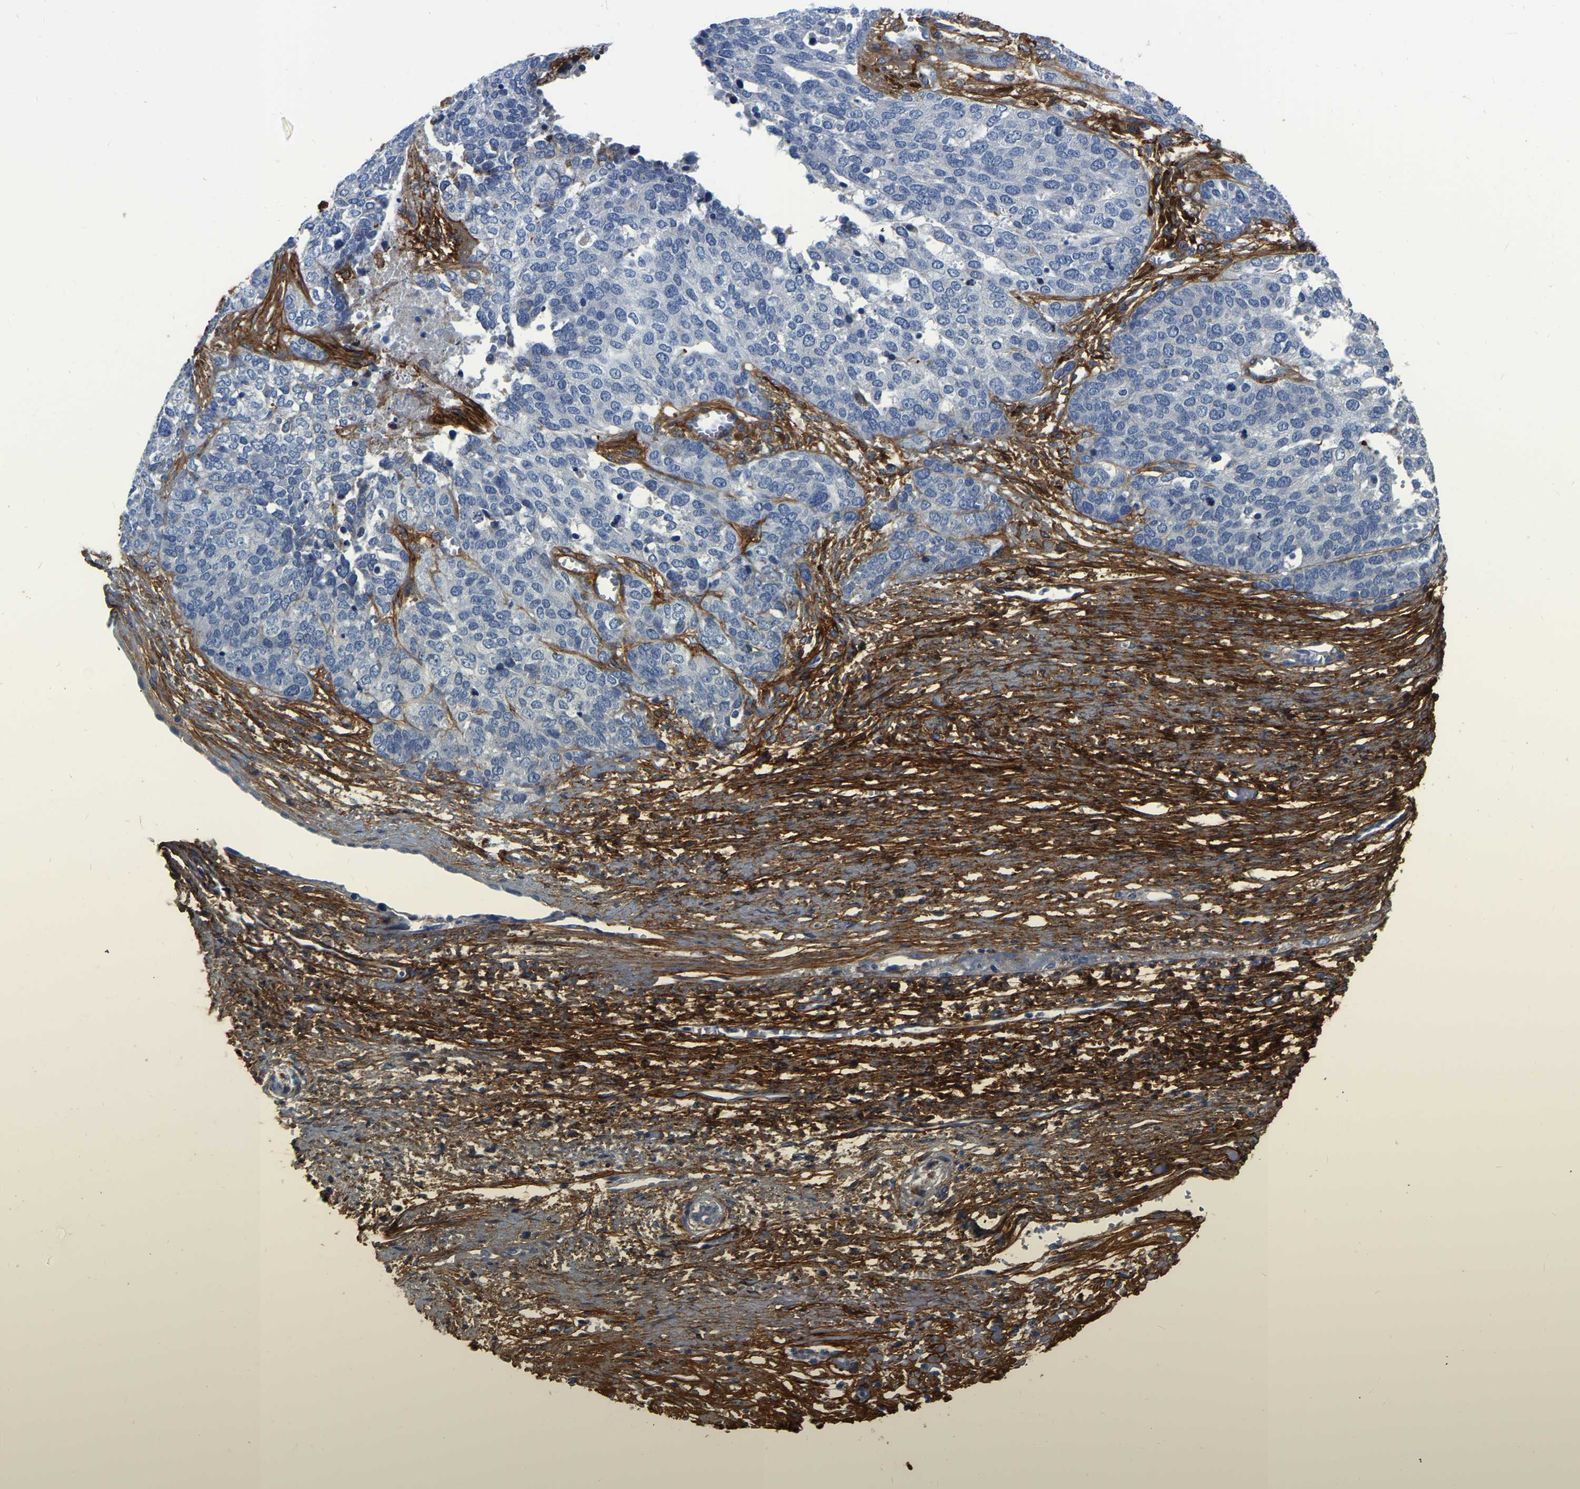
{"staining": {"intensity": "negative", "quantity": "none", "location": "none"}, "tissue": "ovarian cancer", "cell_type": "Tumor cells", "image_type": "cancer", "snomed": [{"axis": "morphology", "description": "Cystadenocarcinoma, serous, NOS"}, {"axis": "topography", "description": "Ovary"}], "caption": "Ovarian serous cystadenocarcinoma stained for a protein using immunohistochemistry displays no positivity tumor cells.", "gene": "COL6A1", "patient": {"sex": "female", "age": 44}}